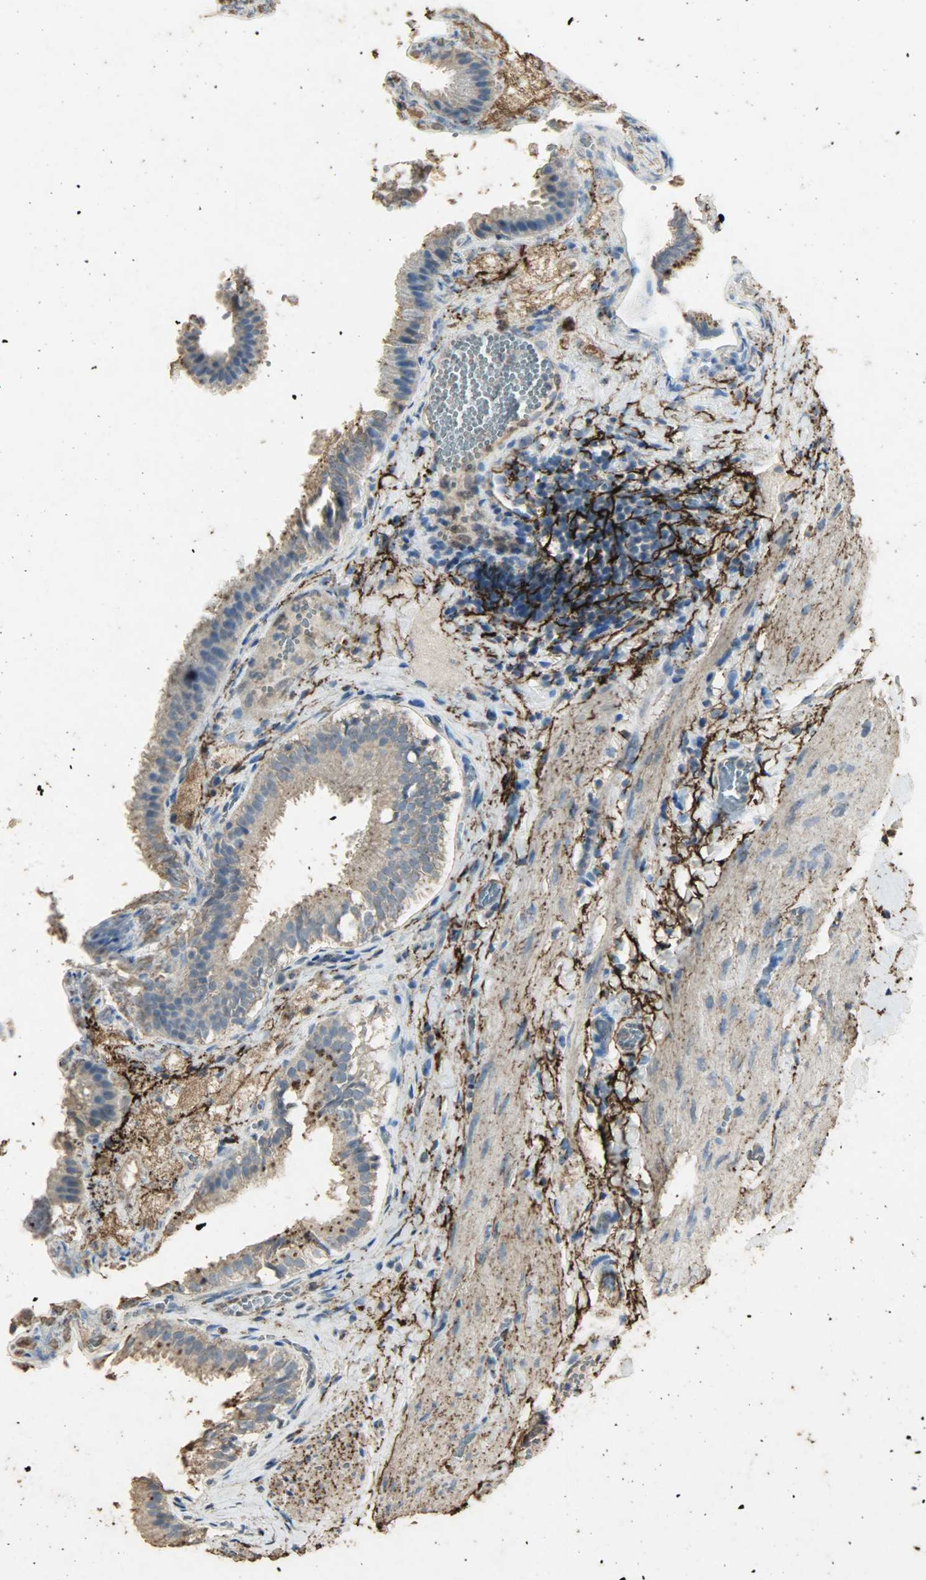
{"staining": {"intensity": "moderate", "quantity": "<25%", "location": "cytoplasmic/membranous"}, "tissue": "gallbladder", "cell_type": "Glandular cells", "image_type": "normal", "snomed": [{"axis": "morphology", "description": "Normal tissue, NOS"}, {"axis": "topography", "description": "Gallbladder"}], "caption": "A histopathology image showing moderate cytoplasmic/membranous staining in about <25% of glandular cells in normal gallbladder, as visualized by brown immunohistochemical staining.", "gene": "ASB9", "patient": {"sex": "female", "age": 24}}